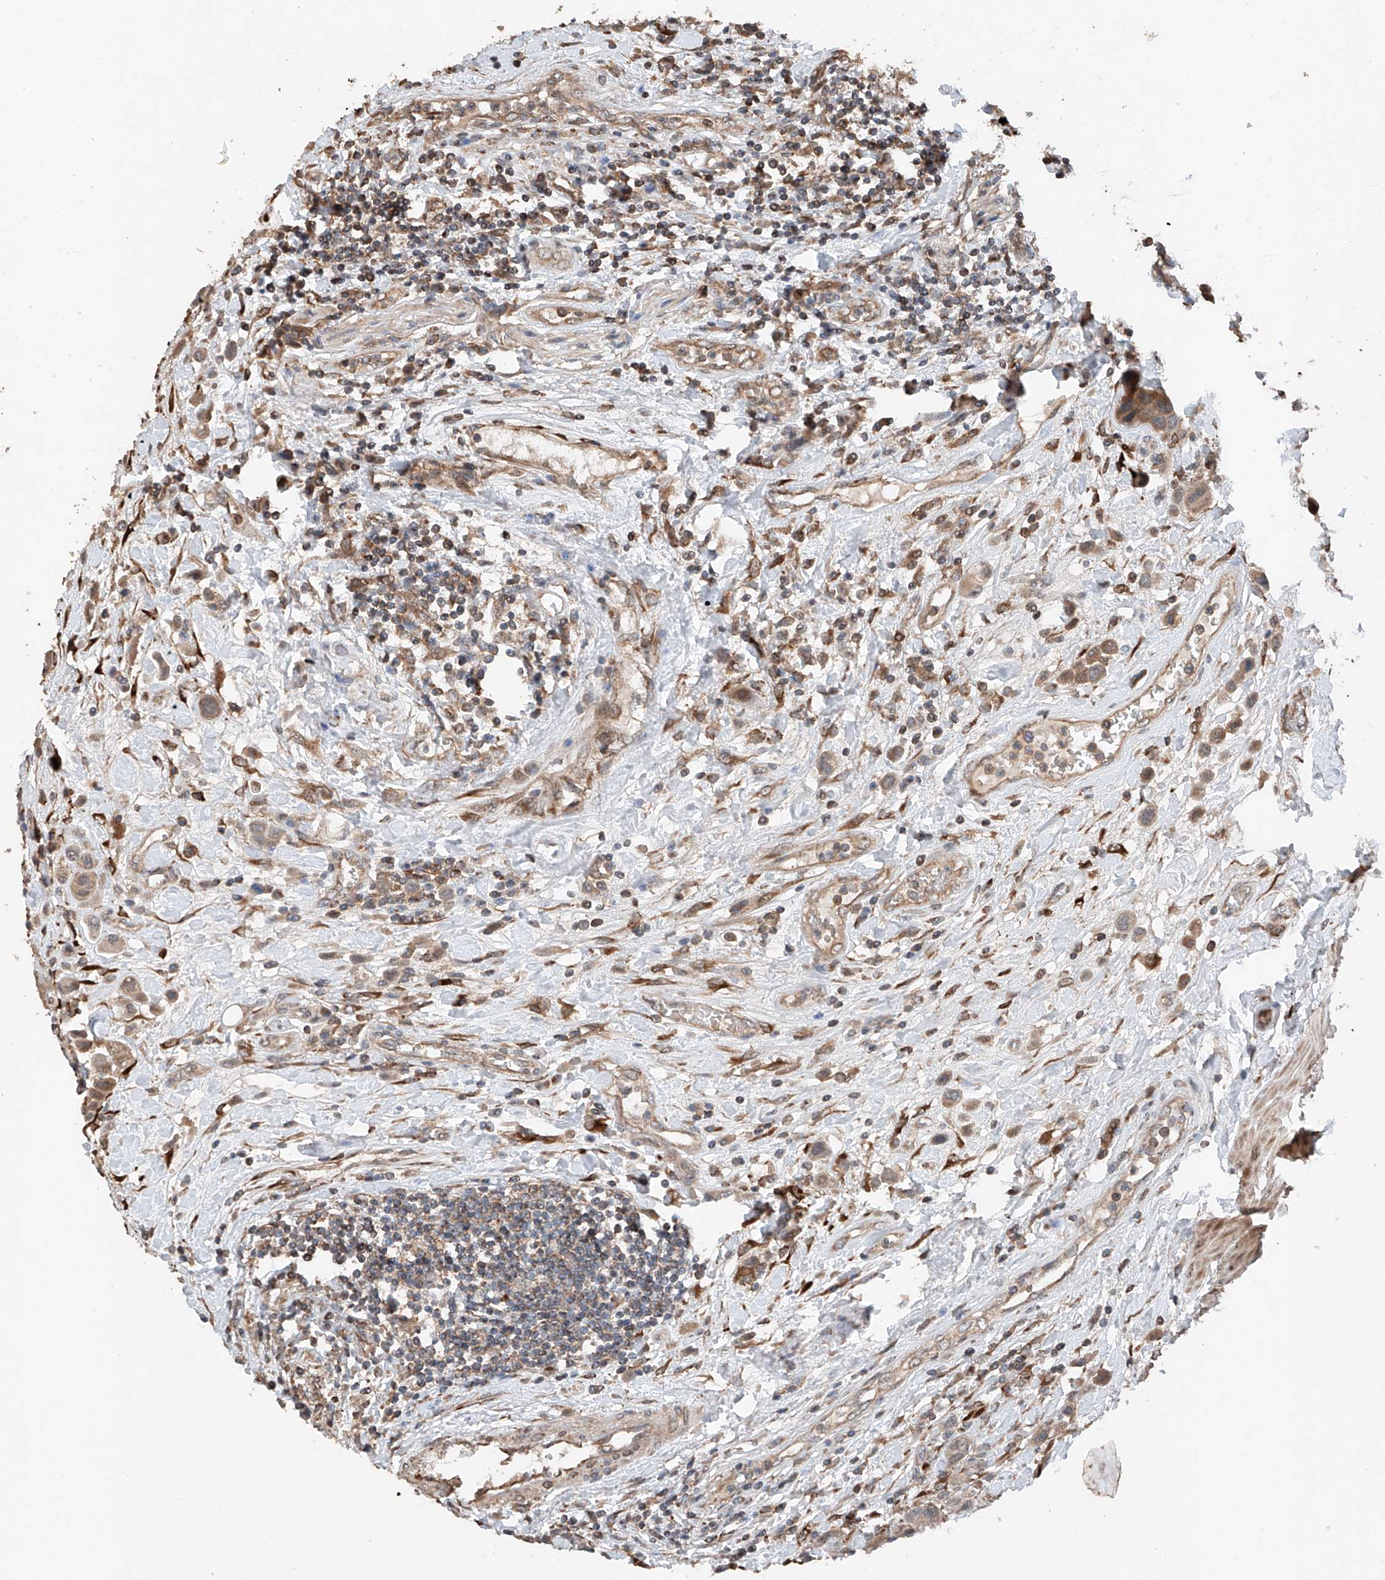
{"staining": {"intensity": "moderate", "quantity": ">75%", "location": "cytoplasmic/membranous"}, "tissue": "urothelial cancer", "cell_type": "Tumor cells", "image_type": "cancer", "snomed": [{"axis": "morphology", "description": "Urothelial carcinoma, High grade"}, {"axis": "topography", "description": "Urinary bladder"}], "caption": "This image exhibits urothelial cancer stained with IHC to label a protein in brown. The cytoplasmic/membranous of tumor cells show moderate positivity for the protein. Nuclei are counter-stained blue.", "gene": "AP4B1", "patient": {"sex": "male", "age": 50}}